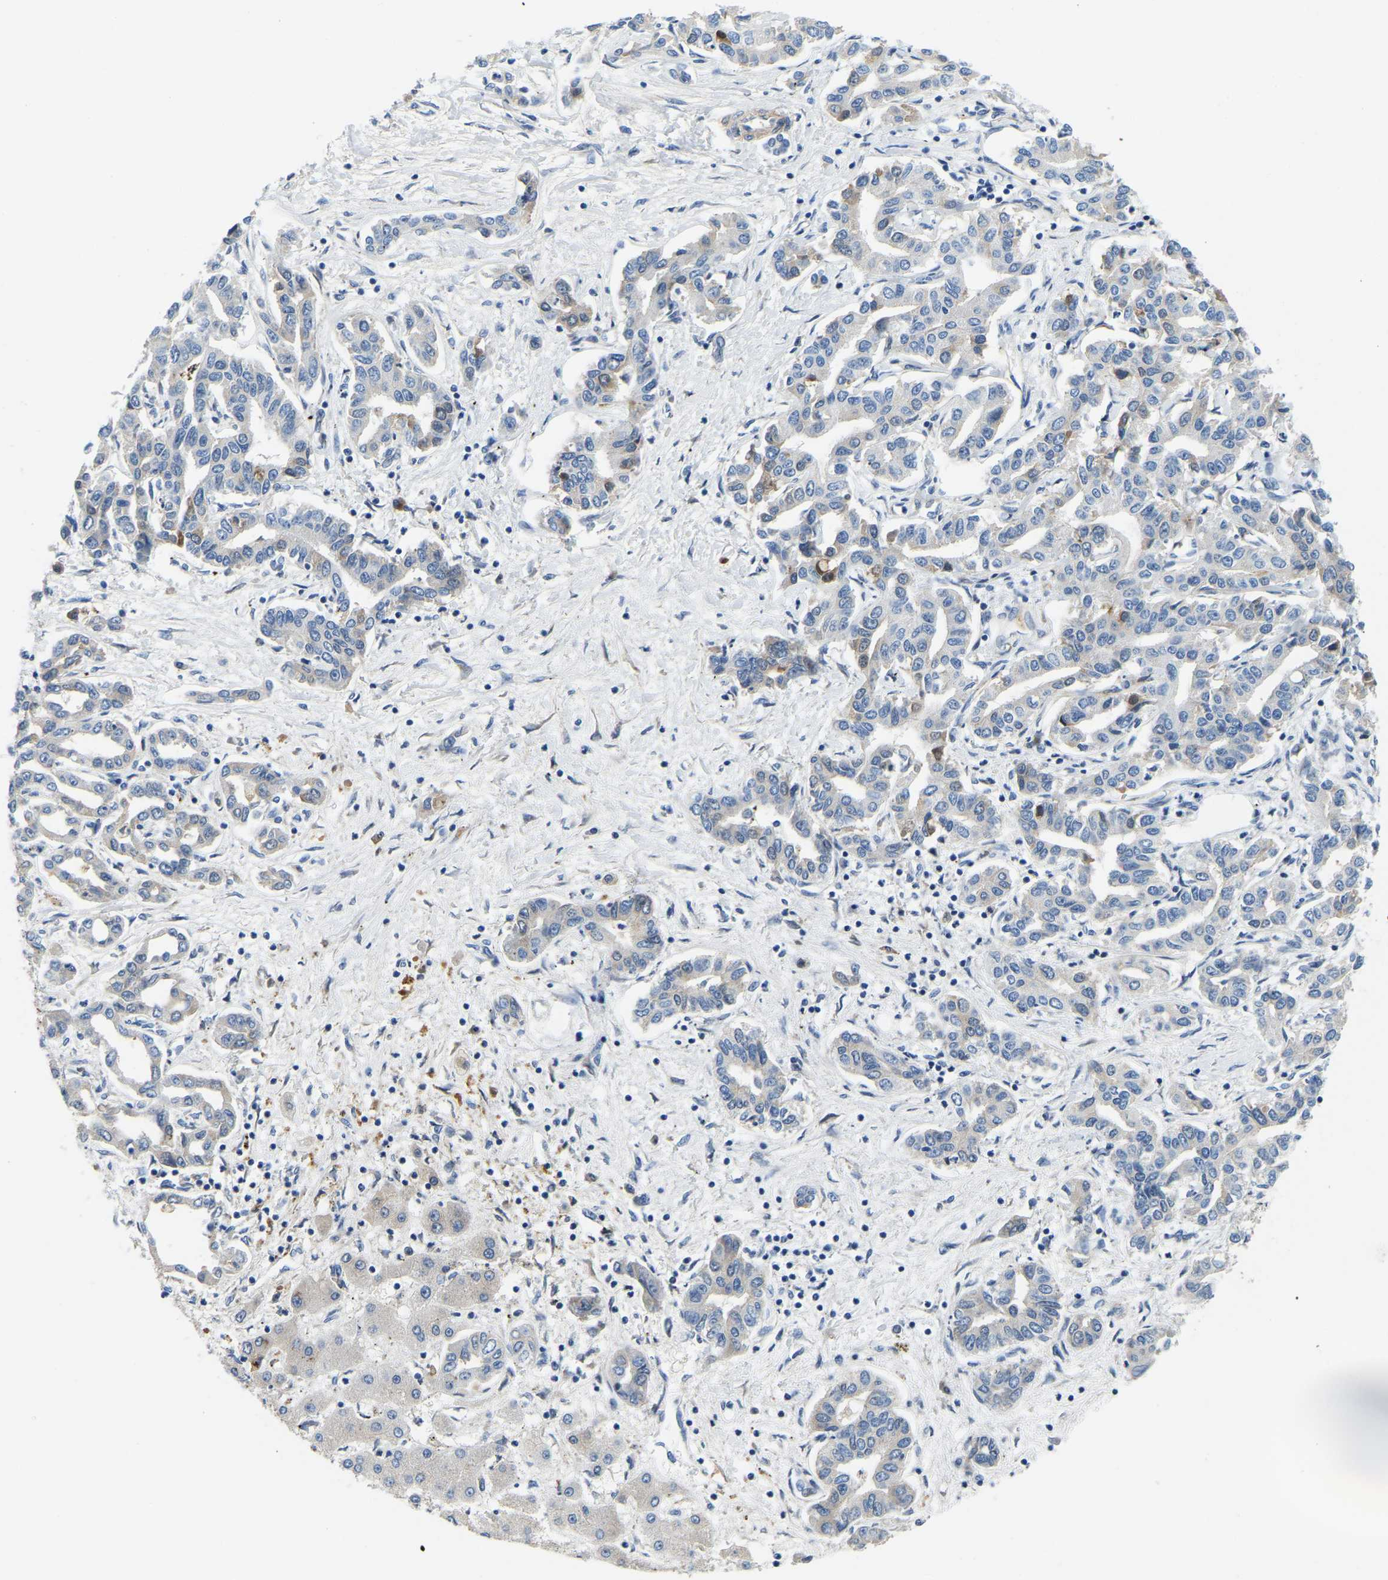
{"staining": {"intensity": "negative", "quantity": "none", "location": "none"}, "tissue": "liver cancer", "cell_type": "Tumor cells", "image_type": "cancer", "snomed": [{"axis": "morphology", "description": "Cholangiocarcinoma"}, {"axis": "topography", "description": "Liver"}], "caption": "Immunohistochemical staining of human cholangiocarcinoma (liver) exhibits no significant staining in tumor cells.", "gene": "LIAS", "patient": {"sex": "male", "age": 59}}